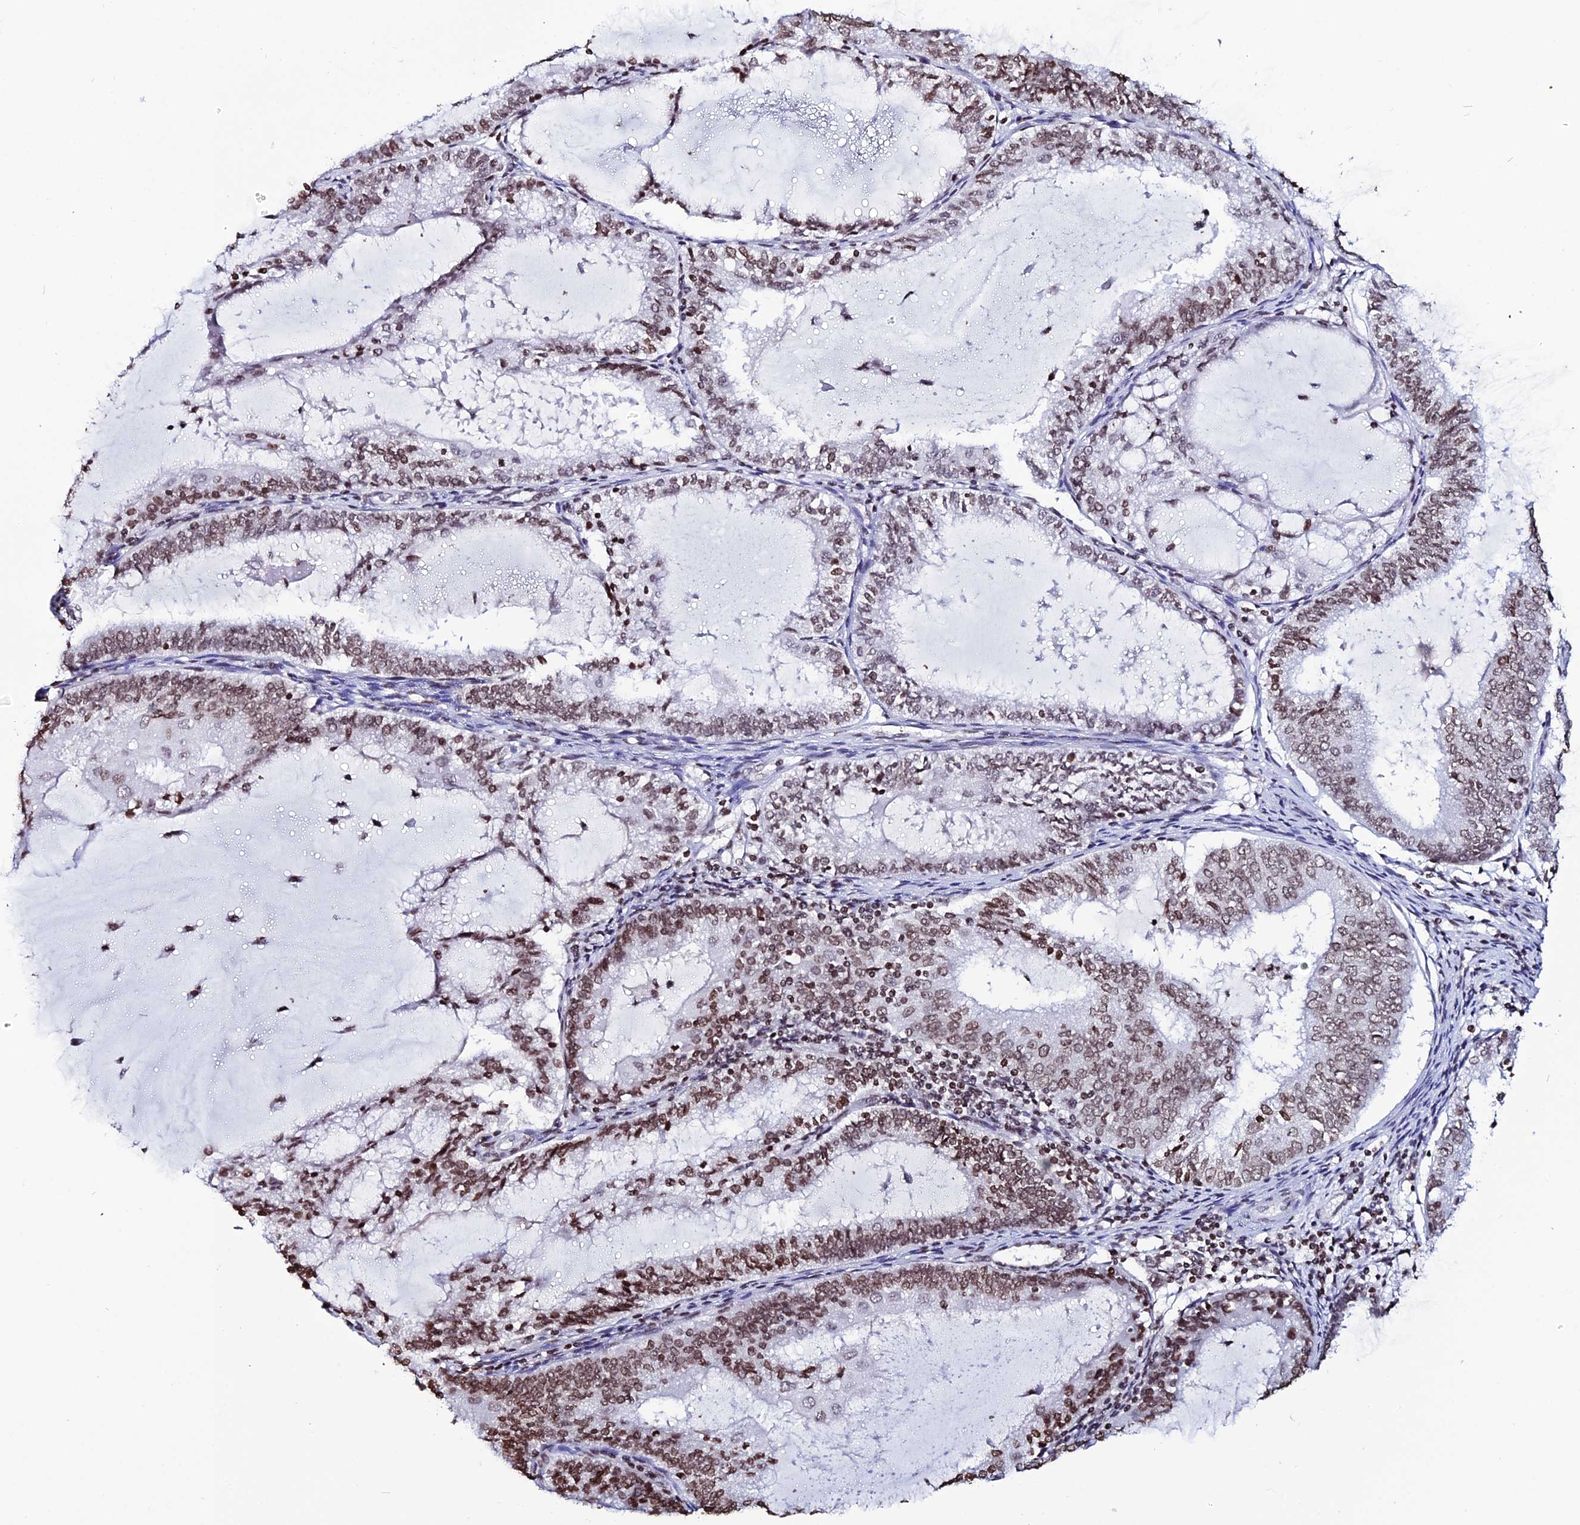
{"staining": {"intensity": "moderate", "quantity": ">75%", "location": "nuclear"}, "tissue": "endometrial cancer", "cell_type": "Tumor cells", "image_type": "cancer", "snomed": [{"axis": "morphology", "description": "Adenocarcinoma, NOS"}, {"axis": "topography", "description": "Endometrium"}], "caption": "Human endometrial cancer stained with a protein marker displays moderate staining in tumor cells.", "gene": "MACROH2A2", "patient": {"sex": "female", "age": 81}}